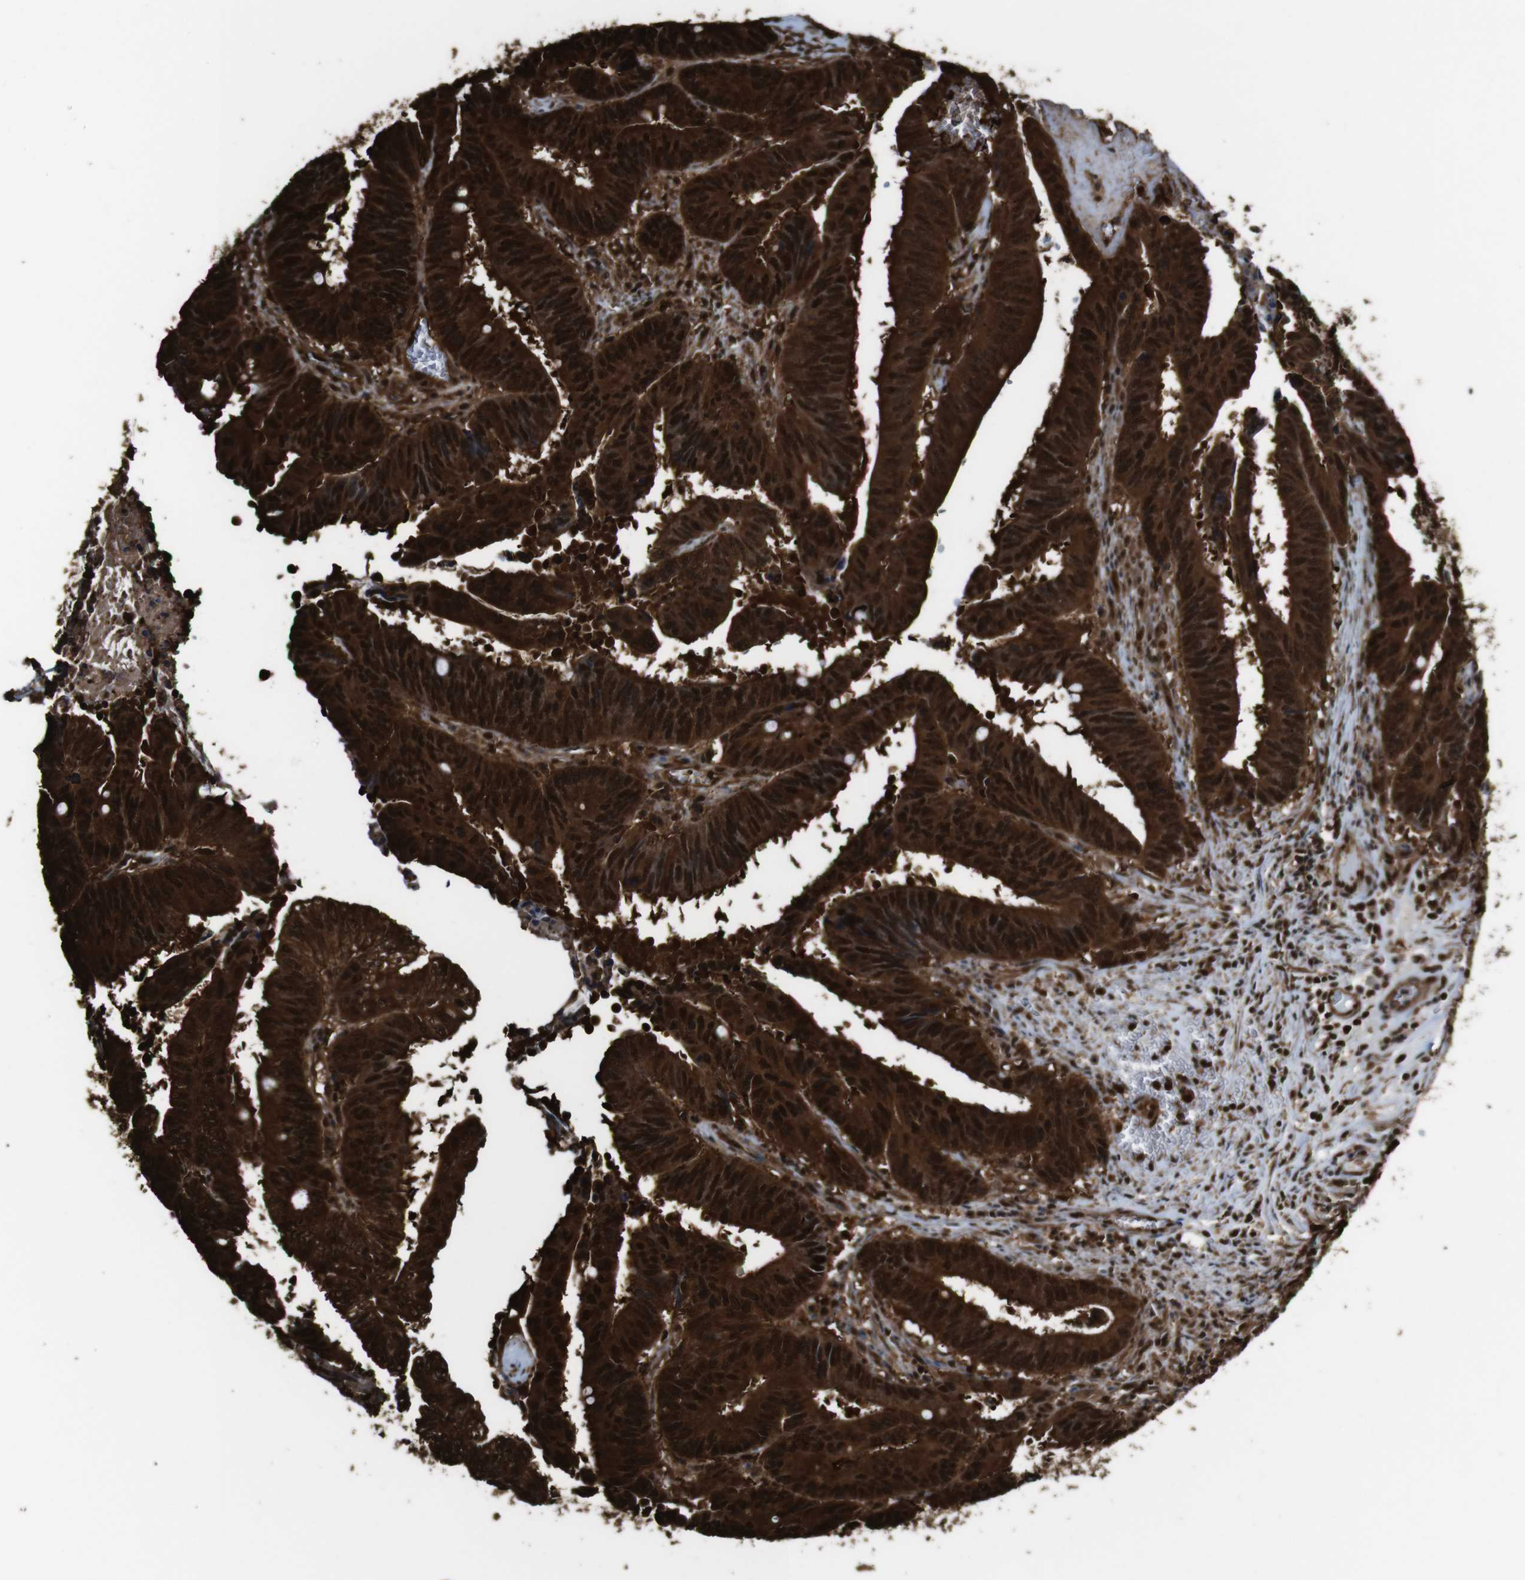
{"staining": {"intensity": "strong", "quantity": ">75%", "location": "cytoplasmic/membranous,nuclear"}, "tissue": "colorectal cancer", "cell_type": "Tumor cells", "image_type": "cancer", "snomed": [{"axis": "morphology", "description": "Adenocarcinoma, NOS"}, {"axis": "topography", "description": "Colon"}], "caption": "Immunohistochemistry (DAB (3,3'-diaminobenzidine)) staining of human adenocarcinoma (colorectal) shows strong cytoplasmic/membranous and nuclear protein positivity in about >75% of tumor cells.", "gene": "VCP", "patient": {"sex": "male", "age": 45}}